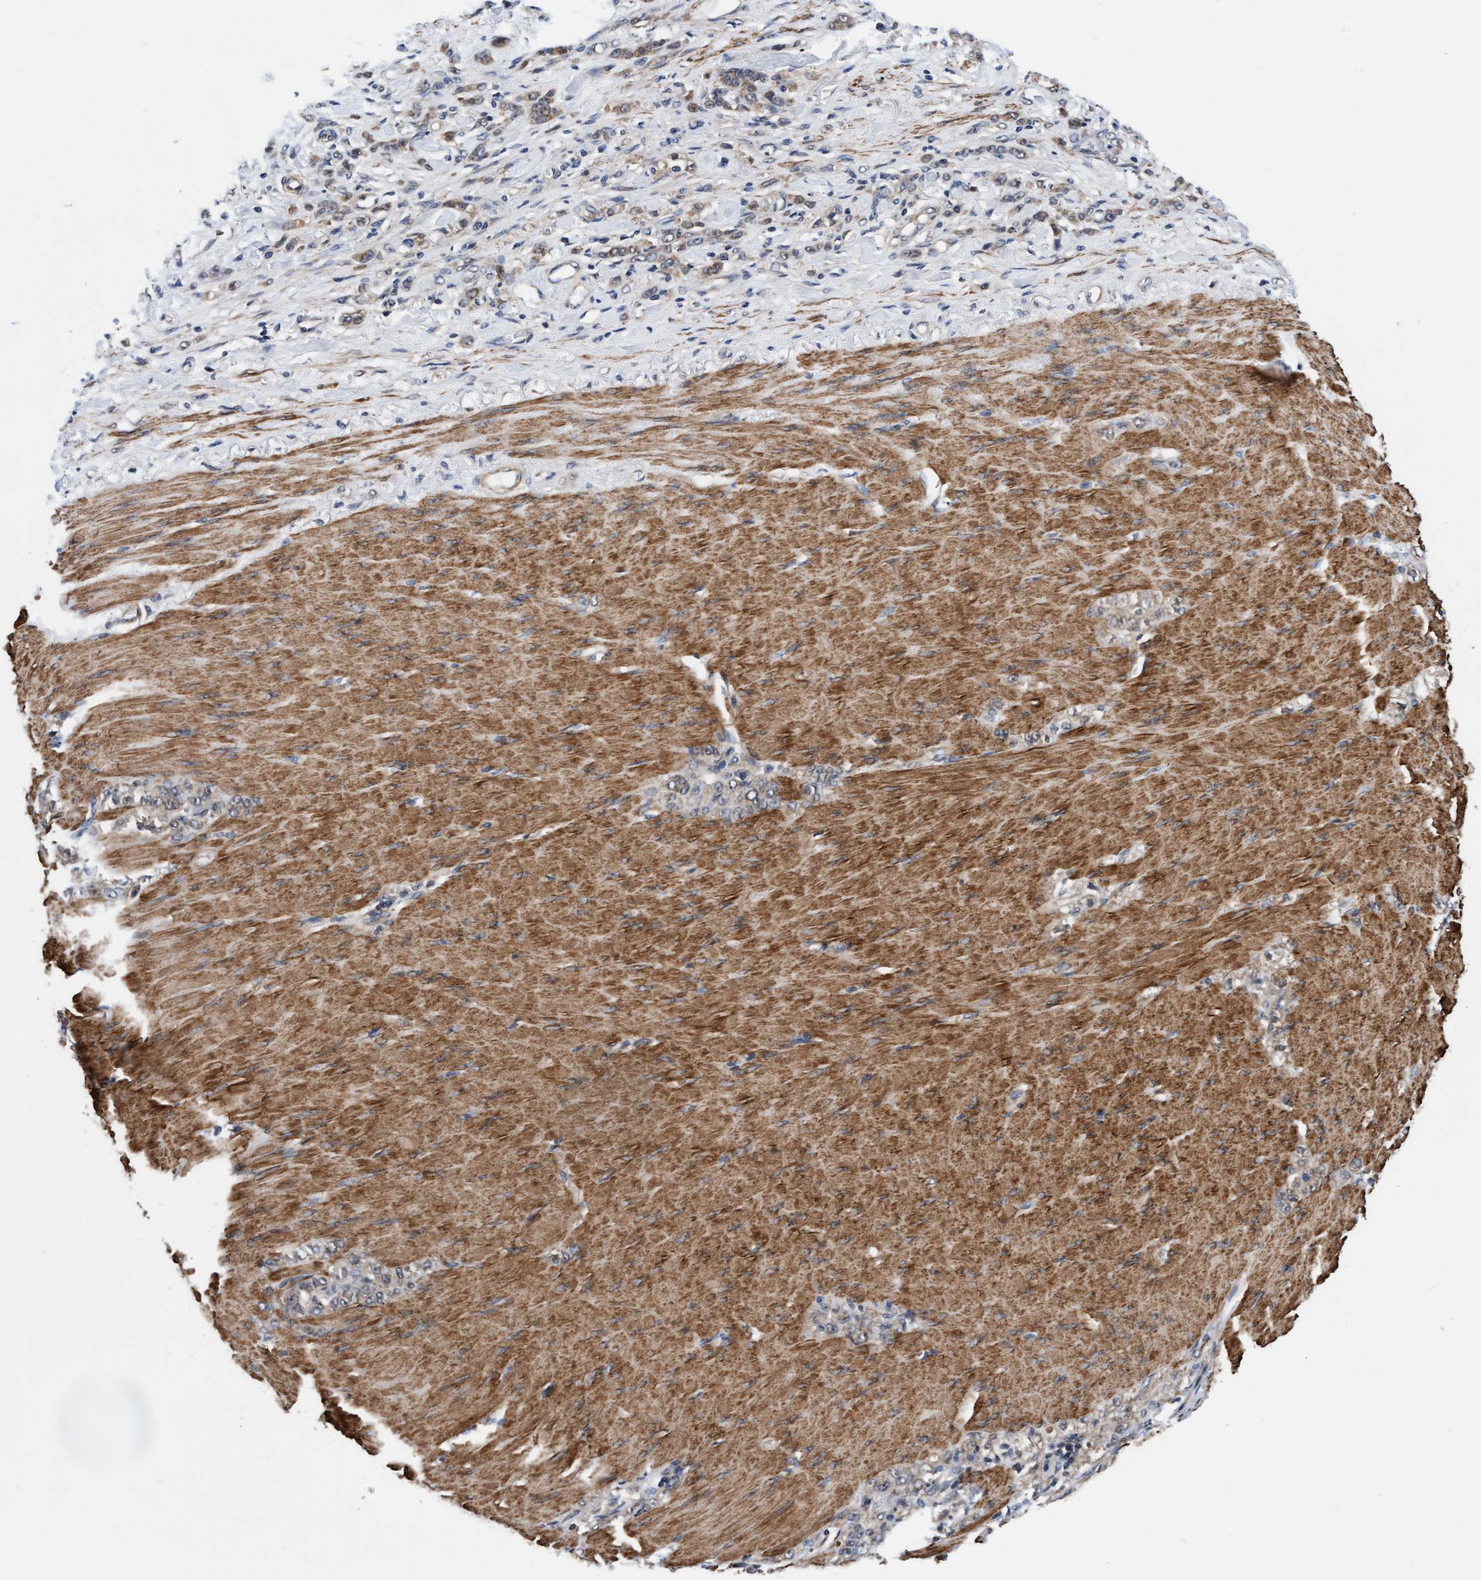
{"staining": {"intensity": "weak", "quantity": ">75%", "location": "cytoplasmic/membranous"}, "tissue": "stomach cancer", "cell_type": "Tumor cells", "image_type": "cancer", "snomed": [{"axis": "morphology", "description": "Normal tissue, NOS"}, {"axis": "morphology", "description": "Adenocarcinoma, NOS"}, {"axis": "topography", "description": "Stomach"}], "caption": "Stomach cancer (adenocarcinoma) stained for a protein reveals weak cytoplasmic/membranous positivity in tumor cells. (Stains: DAB in brown, nuclei in blue, Microscopy: brightfield microscopy at high magnification).", "gene": "EFCAB13", "patient": {"sex": "male", "age": 82}}